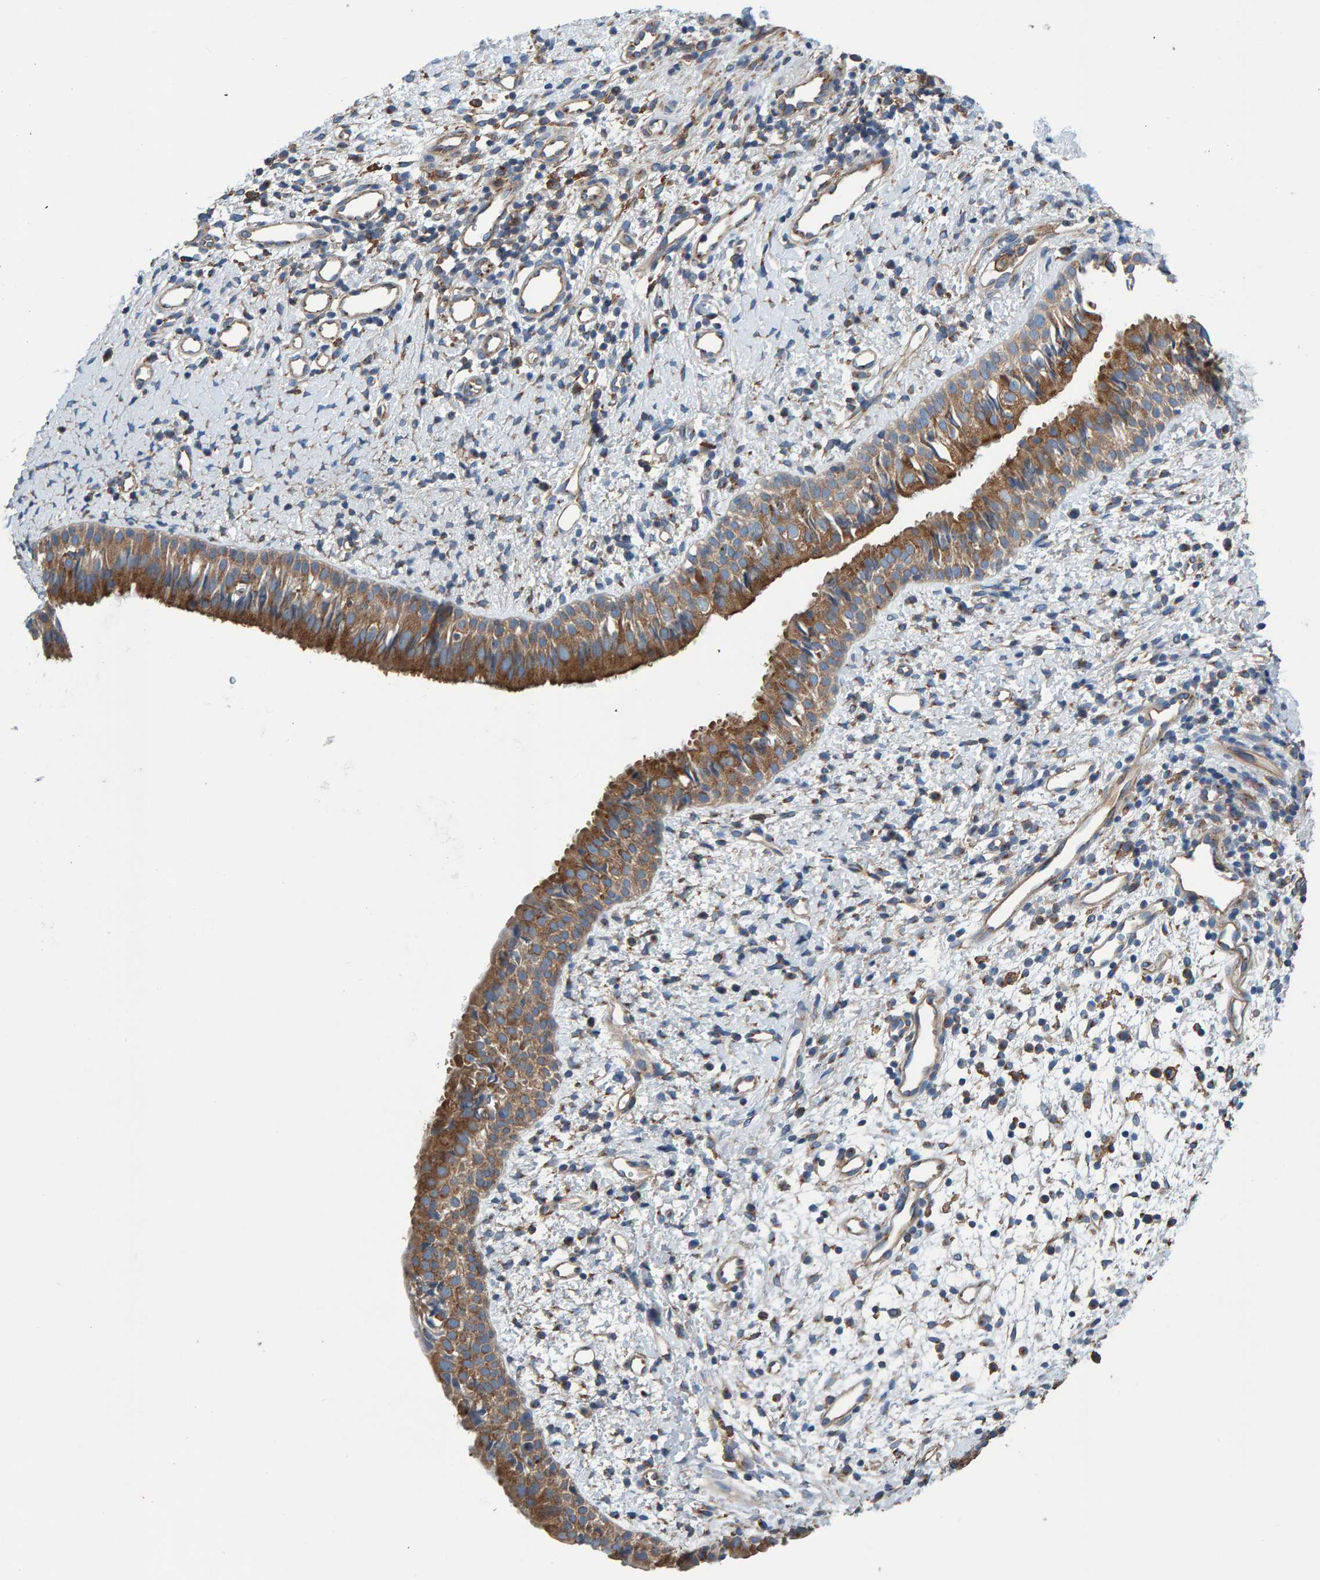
{"staining": {"intensity": "moderate", "quantity": ">75%", "location": "cytoplasmic/membranous"}, "tissue": "nasopharynx", "cell_type": "Respiratory epithelial cells", "image_type": "normal", "snomed": [{"axis": "morphology", "description": "Normal tissue, NOS"}, {"axis": "topography", "description": "Nasopharynx"}], "caption": "Immunohistochemistry image of benign human nasopharynx stained for a protein (brown), which reveals medium levels of moderate cytoplasmic/membranous staining in approximately >75% of respiratory epithelial cells.", "gene": "MKLN1", "patient": {"sex": "male", "age": 22}}